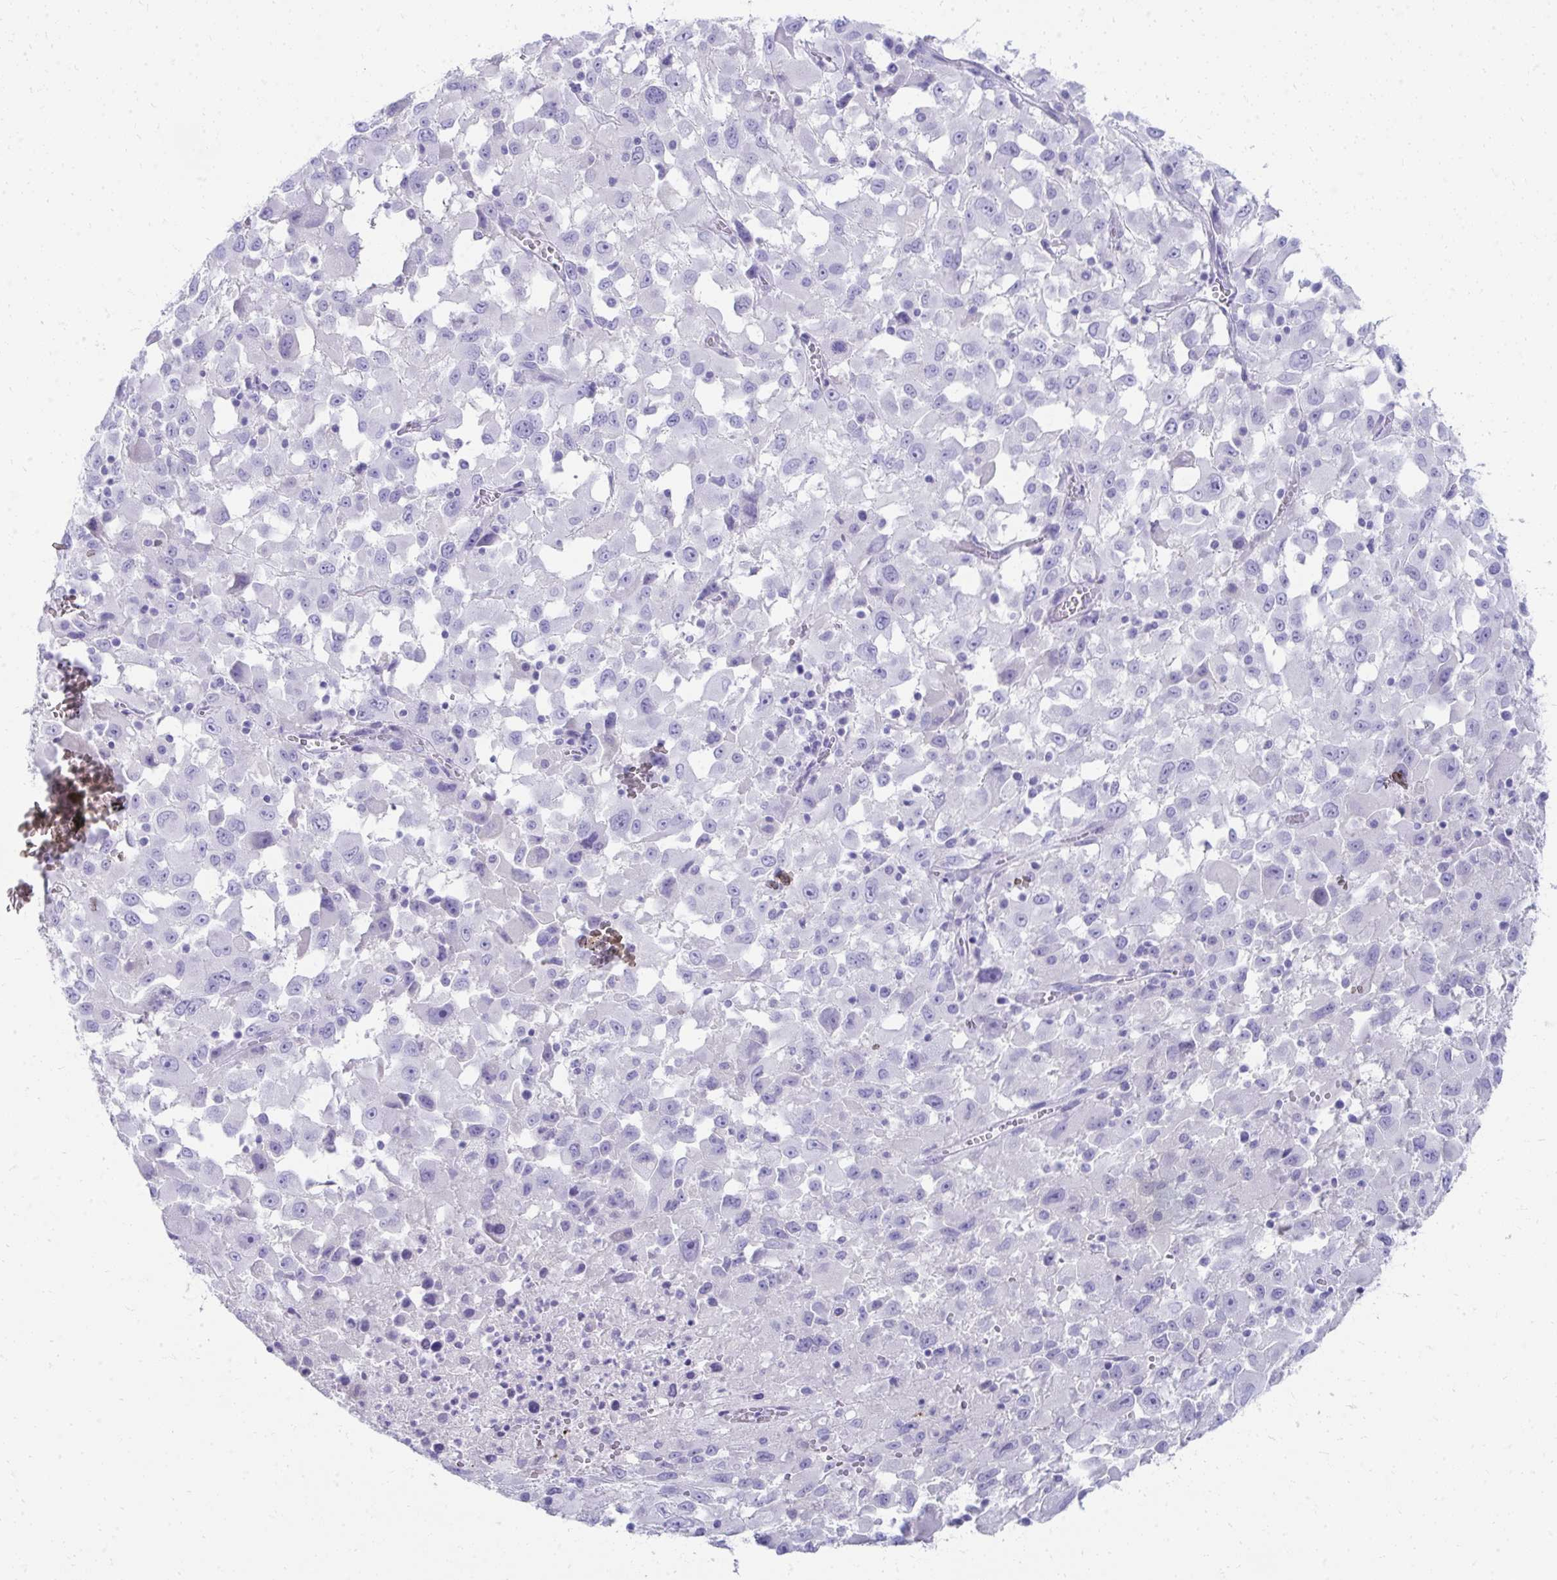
{"staining": {"intensity": "negative", "quantity": "none", "location": "none"}, "tissue": "melanoma", "cell_type": "Tumor cells", "image_type": "cancer", "snomed": [{"axis": "morphology", "description": "Malignant melanoma, Metastatic site"}, {"axis": "topography", "description": "Soft tissue"}], "caption": "DAB (3,3'-diaminobenzidine) immunohistochemical staining of malignant melanoma (metastatic site) demonstrates no significant staining in tumor cells.", "gene": "SEC14L3", "patient": {"sex": "male", "age": 50}}